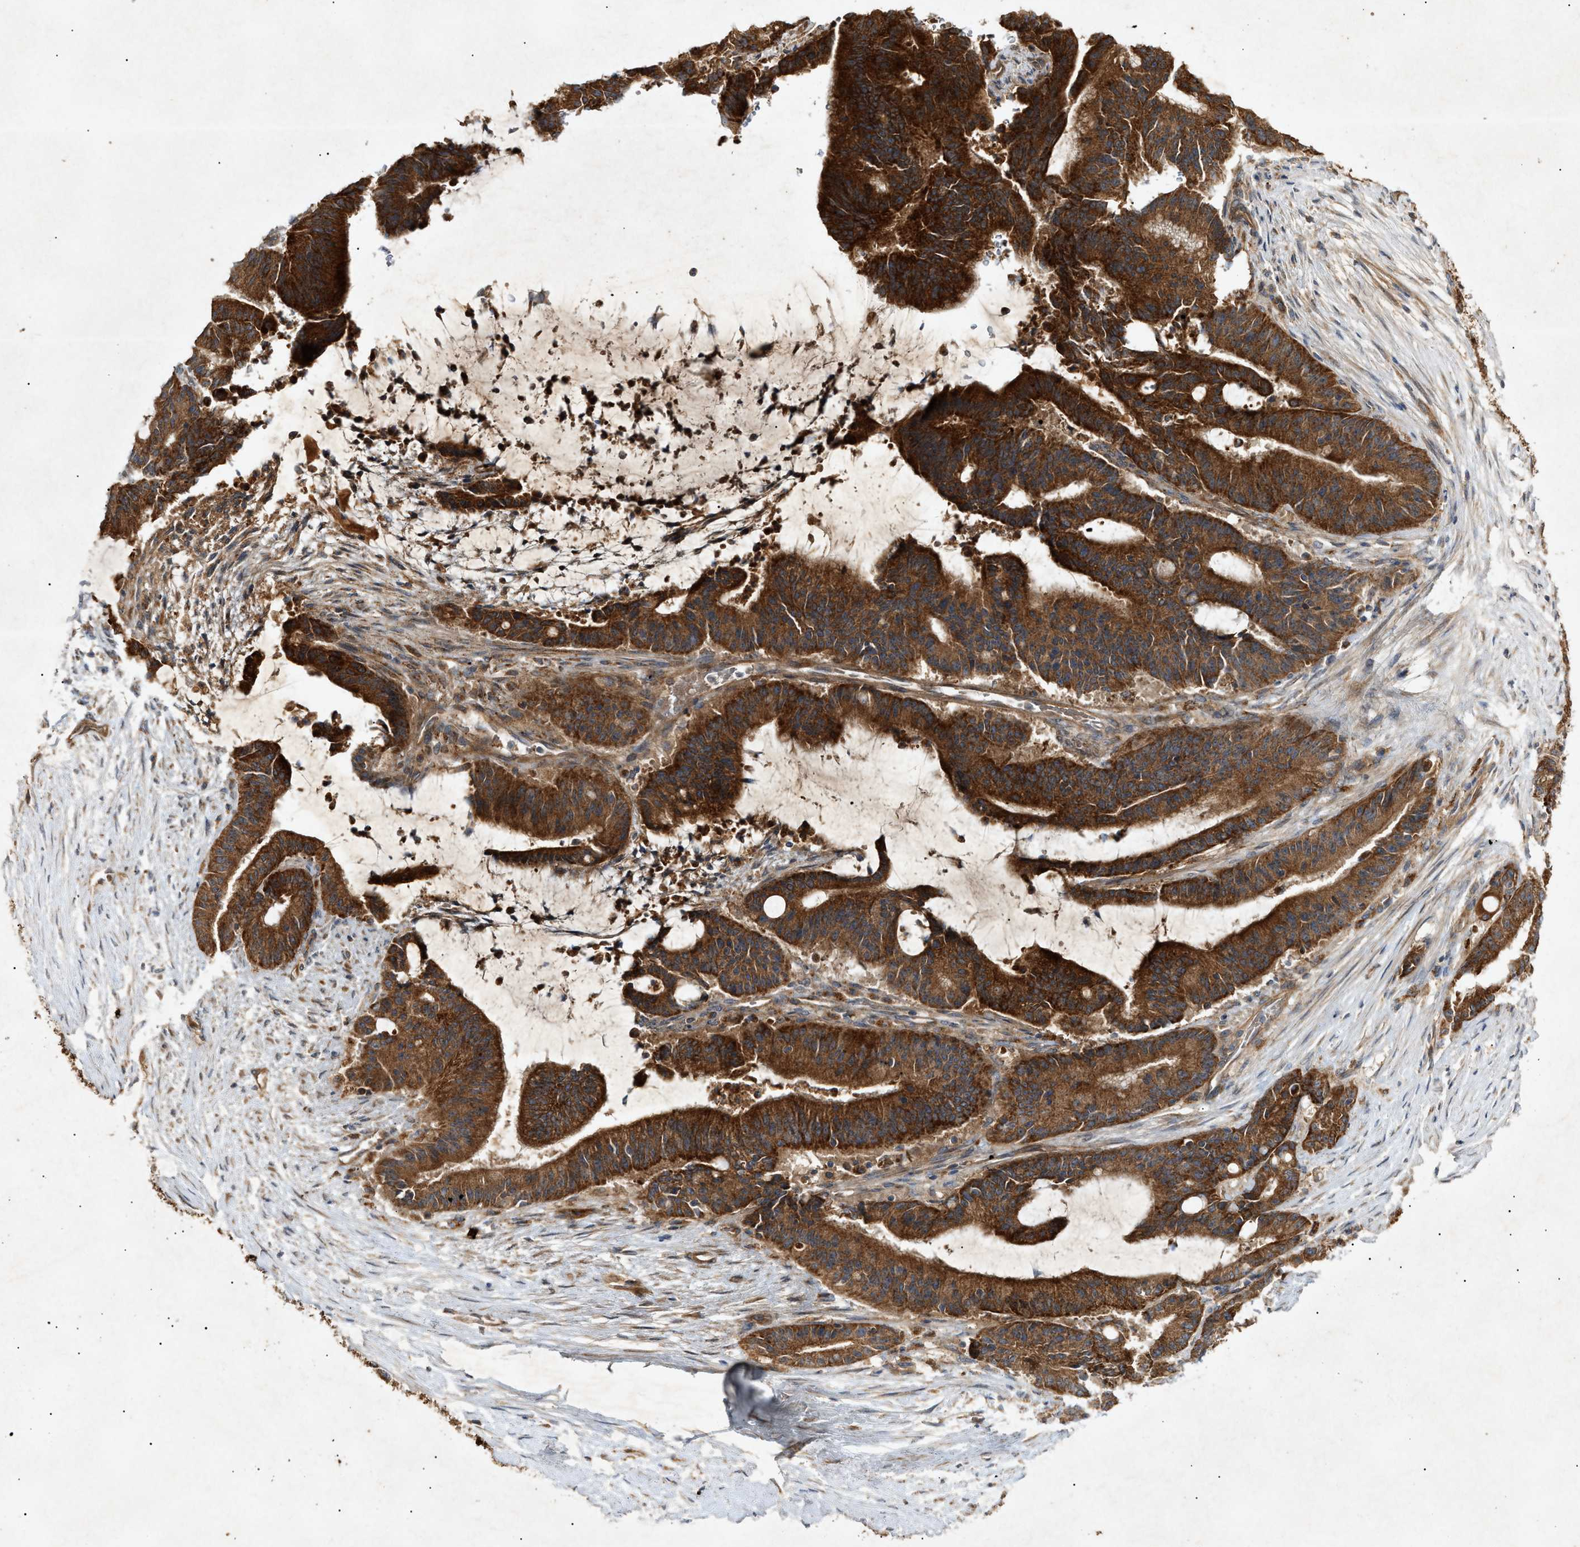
{"staining": {"intensity": "strong", "quantity": ">75%", "location": "cytoplasmic/membranous"}, "tissue": "liver cancer", "cell_type": "Tumor cells", "image_type": "cancer", "snomed": [{"axis": "morphology", "description": "Cholangiocarcinoma"}, {"axis": "topography", "description": "Liver"}], "caption": "The micrograph exhibits immunohistochemical staining of liver cholangiocarcinoma. There is strong cytoplasmic/membranous staining is appreciated in approximately >75% of tumor cells.", "gene": "MTCH1", "patient": {"sex": "female", "age": 73}}